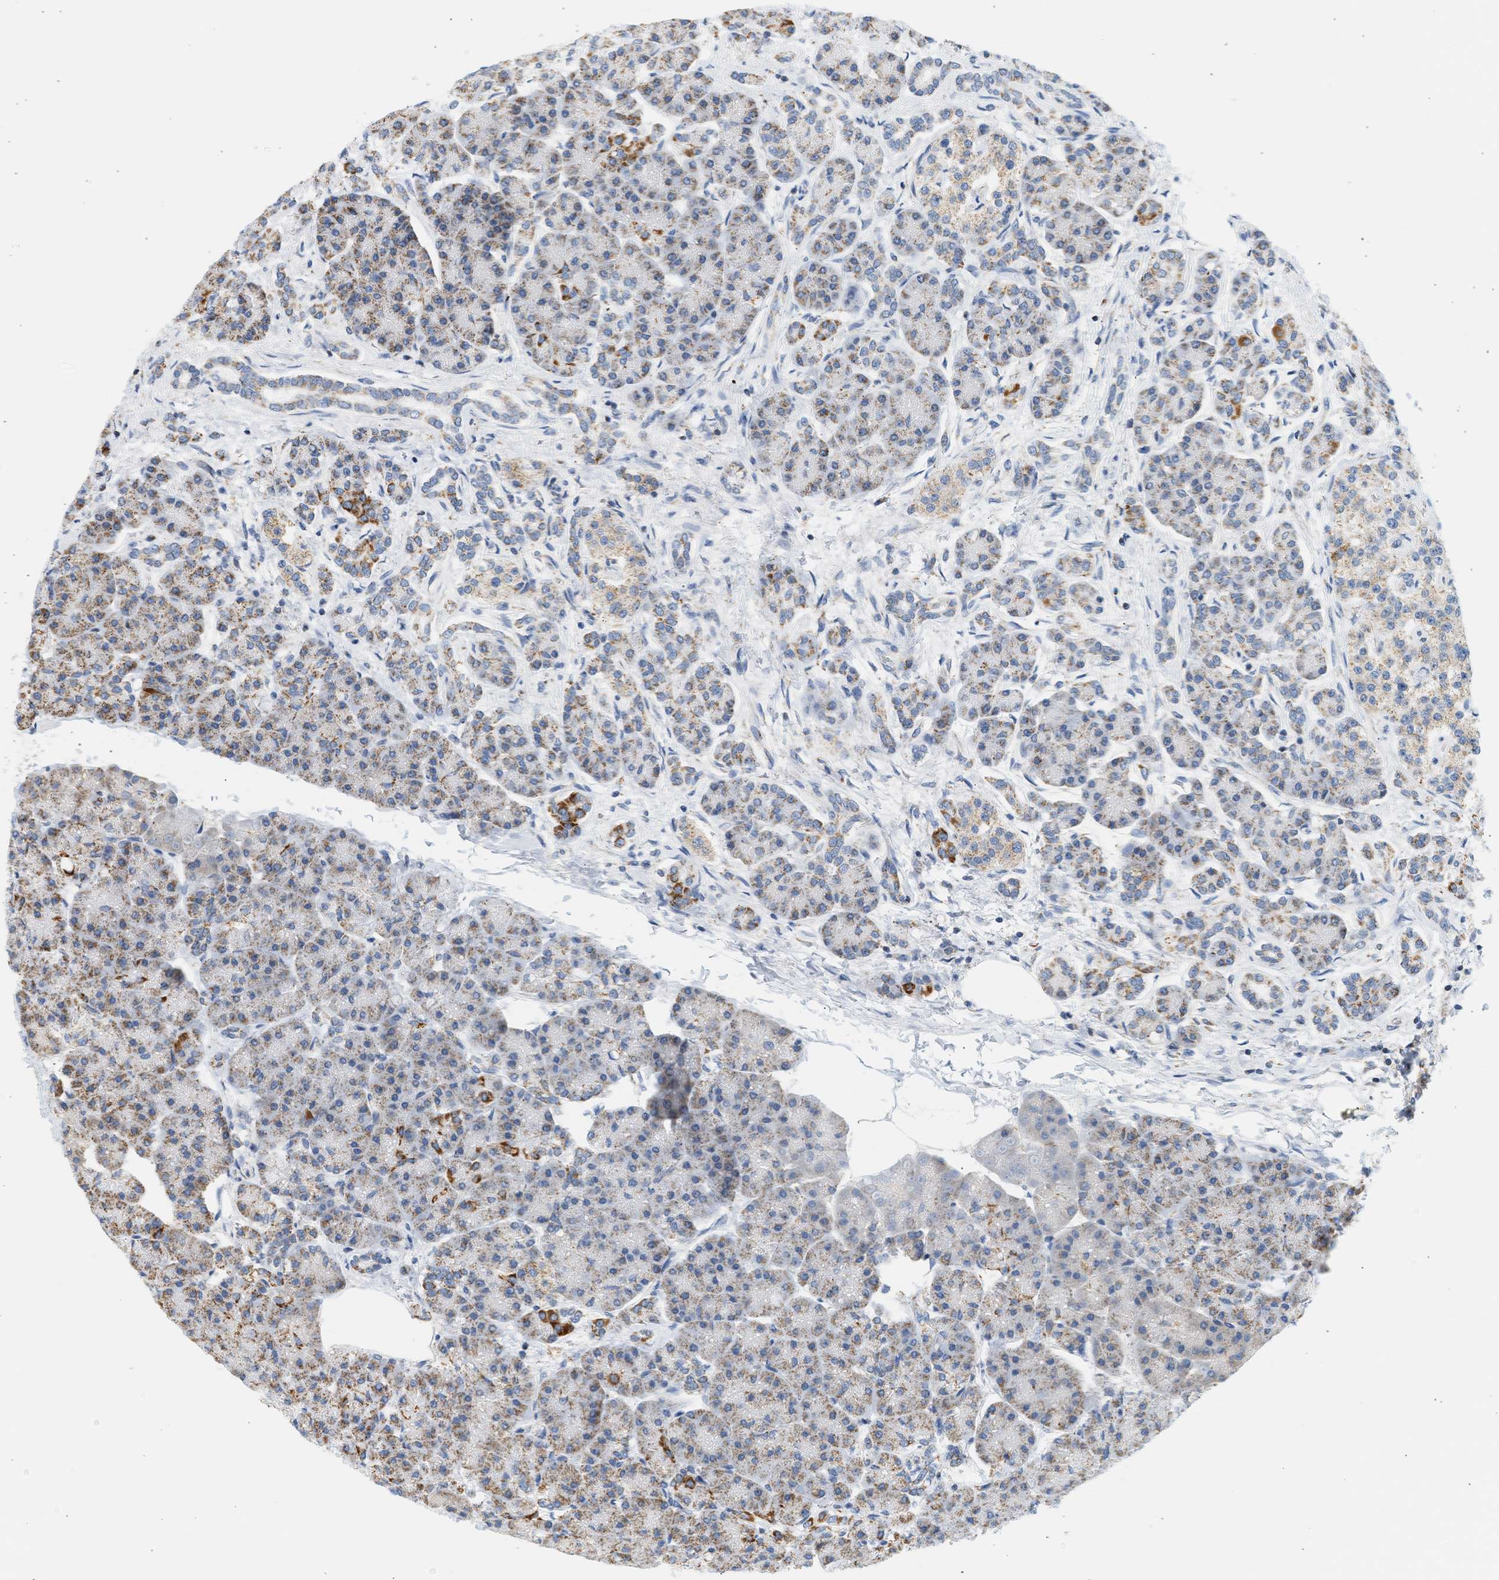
{"staining": {"intensity": "strong", "quantity": "<25%", "location": "cytoplasmic/membranous"}, "tissue": "pancreas", "cell_type": "Exocrine glandular cells", "image_type": "normal", "snomed": [{"axis": "morphology", "description": "Normal tissue, NOS"}, {"axis": "topography", "description": "Pancreas"}], "caption": "Exocrine glandular cells display medium levels of strong cytoplasmic/membranous expression in approximately <25% of cells in unremarkable pancreas.", "gene": "GRPEL2", "patient": {"sex": "female", "age": 70}}